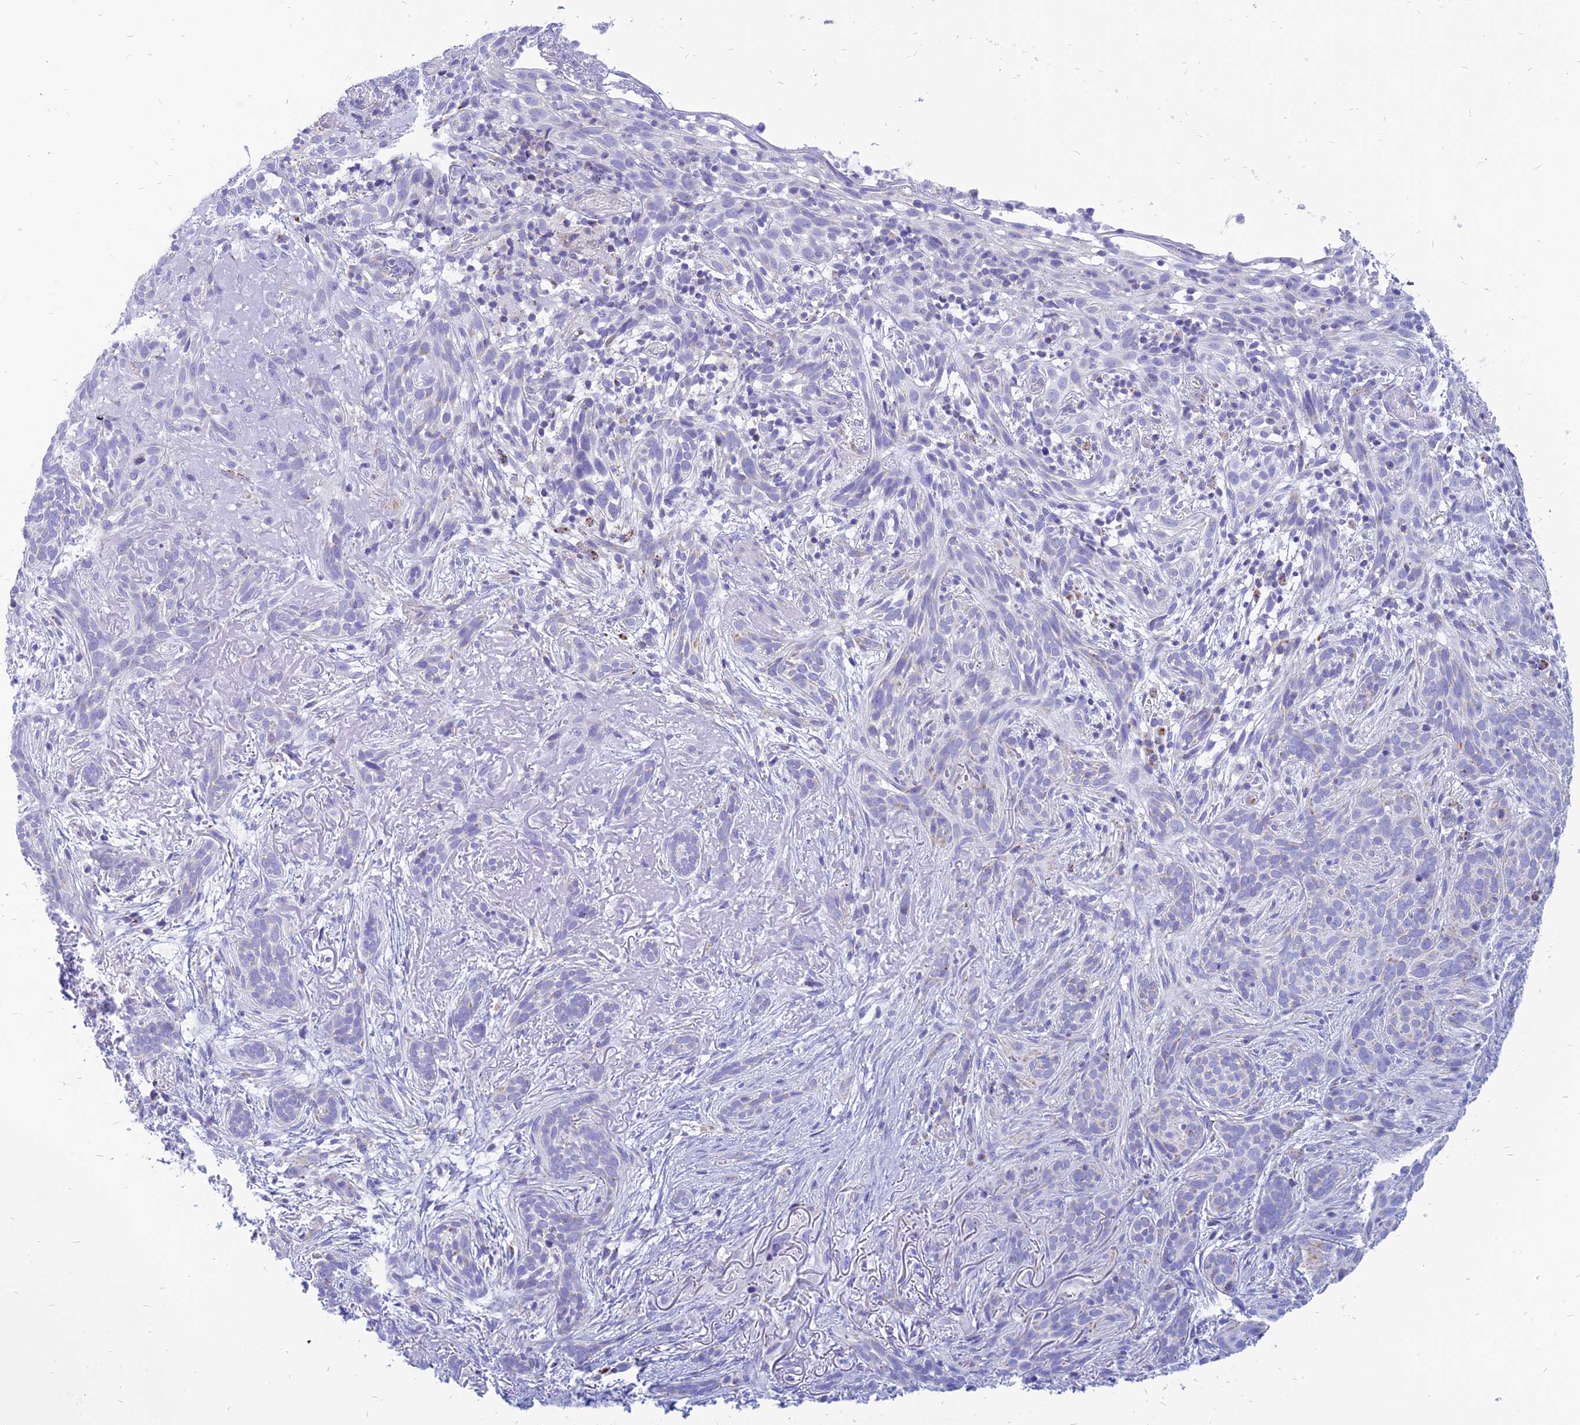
{"staining": {"intensity": "negative", "quantity": "none", "location": "none"}, "tissue": "skin cancer", "cell_type": "Tumor cells", "image_type": "cancer", "snomed": [{"axis": "morphology", "description": "Basal cell carcinoma"}, {"axis": "topography", "description": "Skin"}], "caption": "The immunohistochemistry (IHC) image has no significant expression in tumor cells of skin cancer (basal cell carcinoma) tissue.", "gene": "PACC1", "patient": {"sex": "male", "age": 71}}